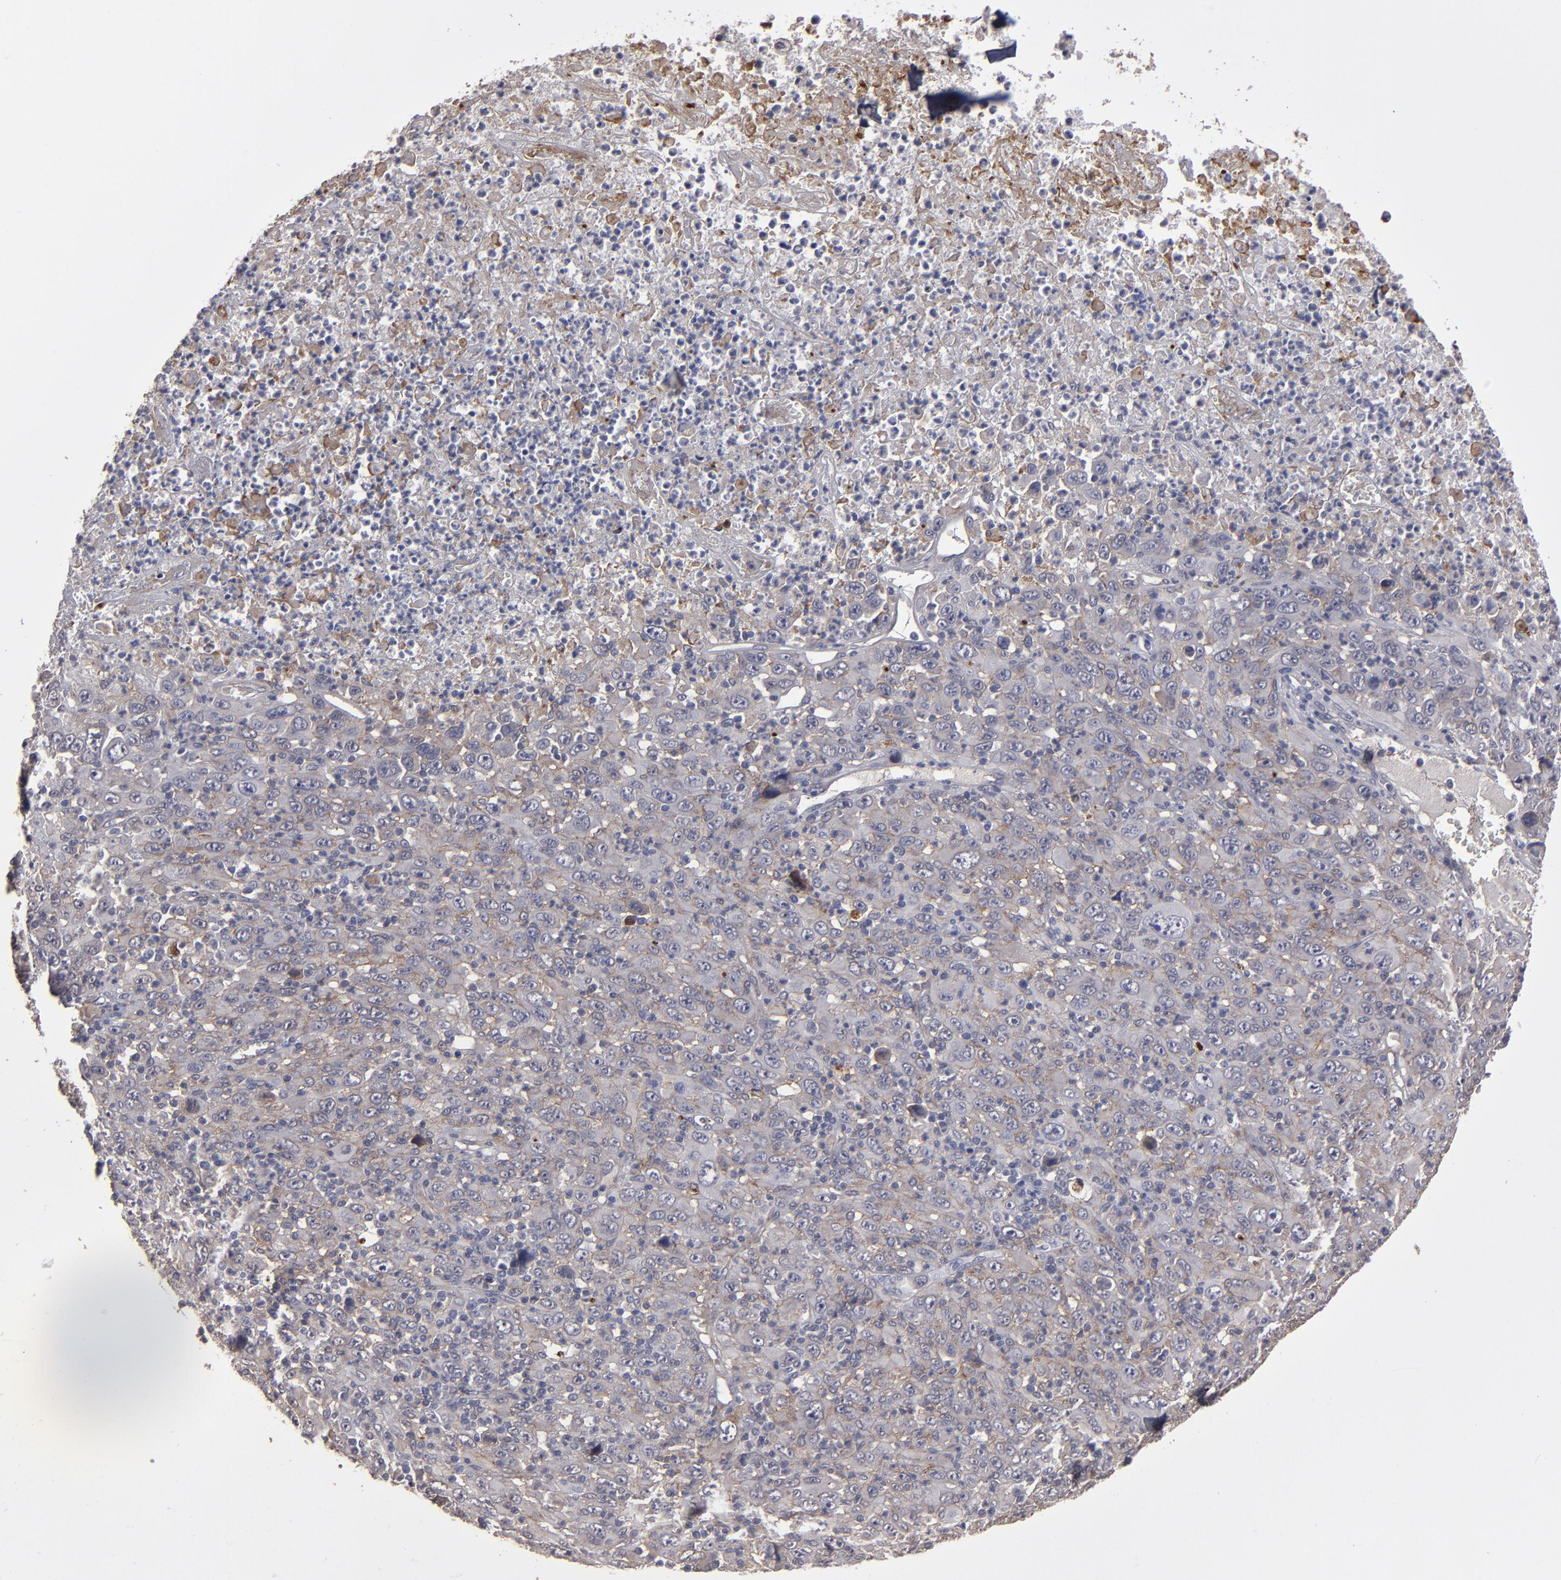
{"staining": {"intensity": "weak", "quantity": ">75%", "location": "cytoplasmic/membranous"}, "tissue": "melanoma", "cell_type": "Tumor cells", "image_type": "cancer", "snomed": [{"axis": "morphology", "description": "Malignant melanoma, Metastatic site"}, {"axis": "topography", "description": "Skin"}], "caption": "High-power microscopy captured an immunohistochemistry histopathology image of malignant melanoma (metastatic site), revealing weak cytoplasmic/membranous staining in about >75% of tumor cells.", "gene": "ITGB5", "patient": {"sex": "female", "age": 56}}